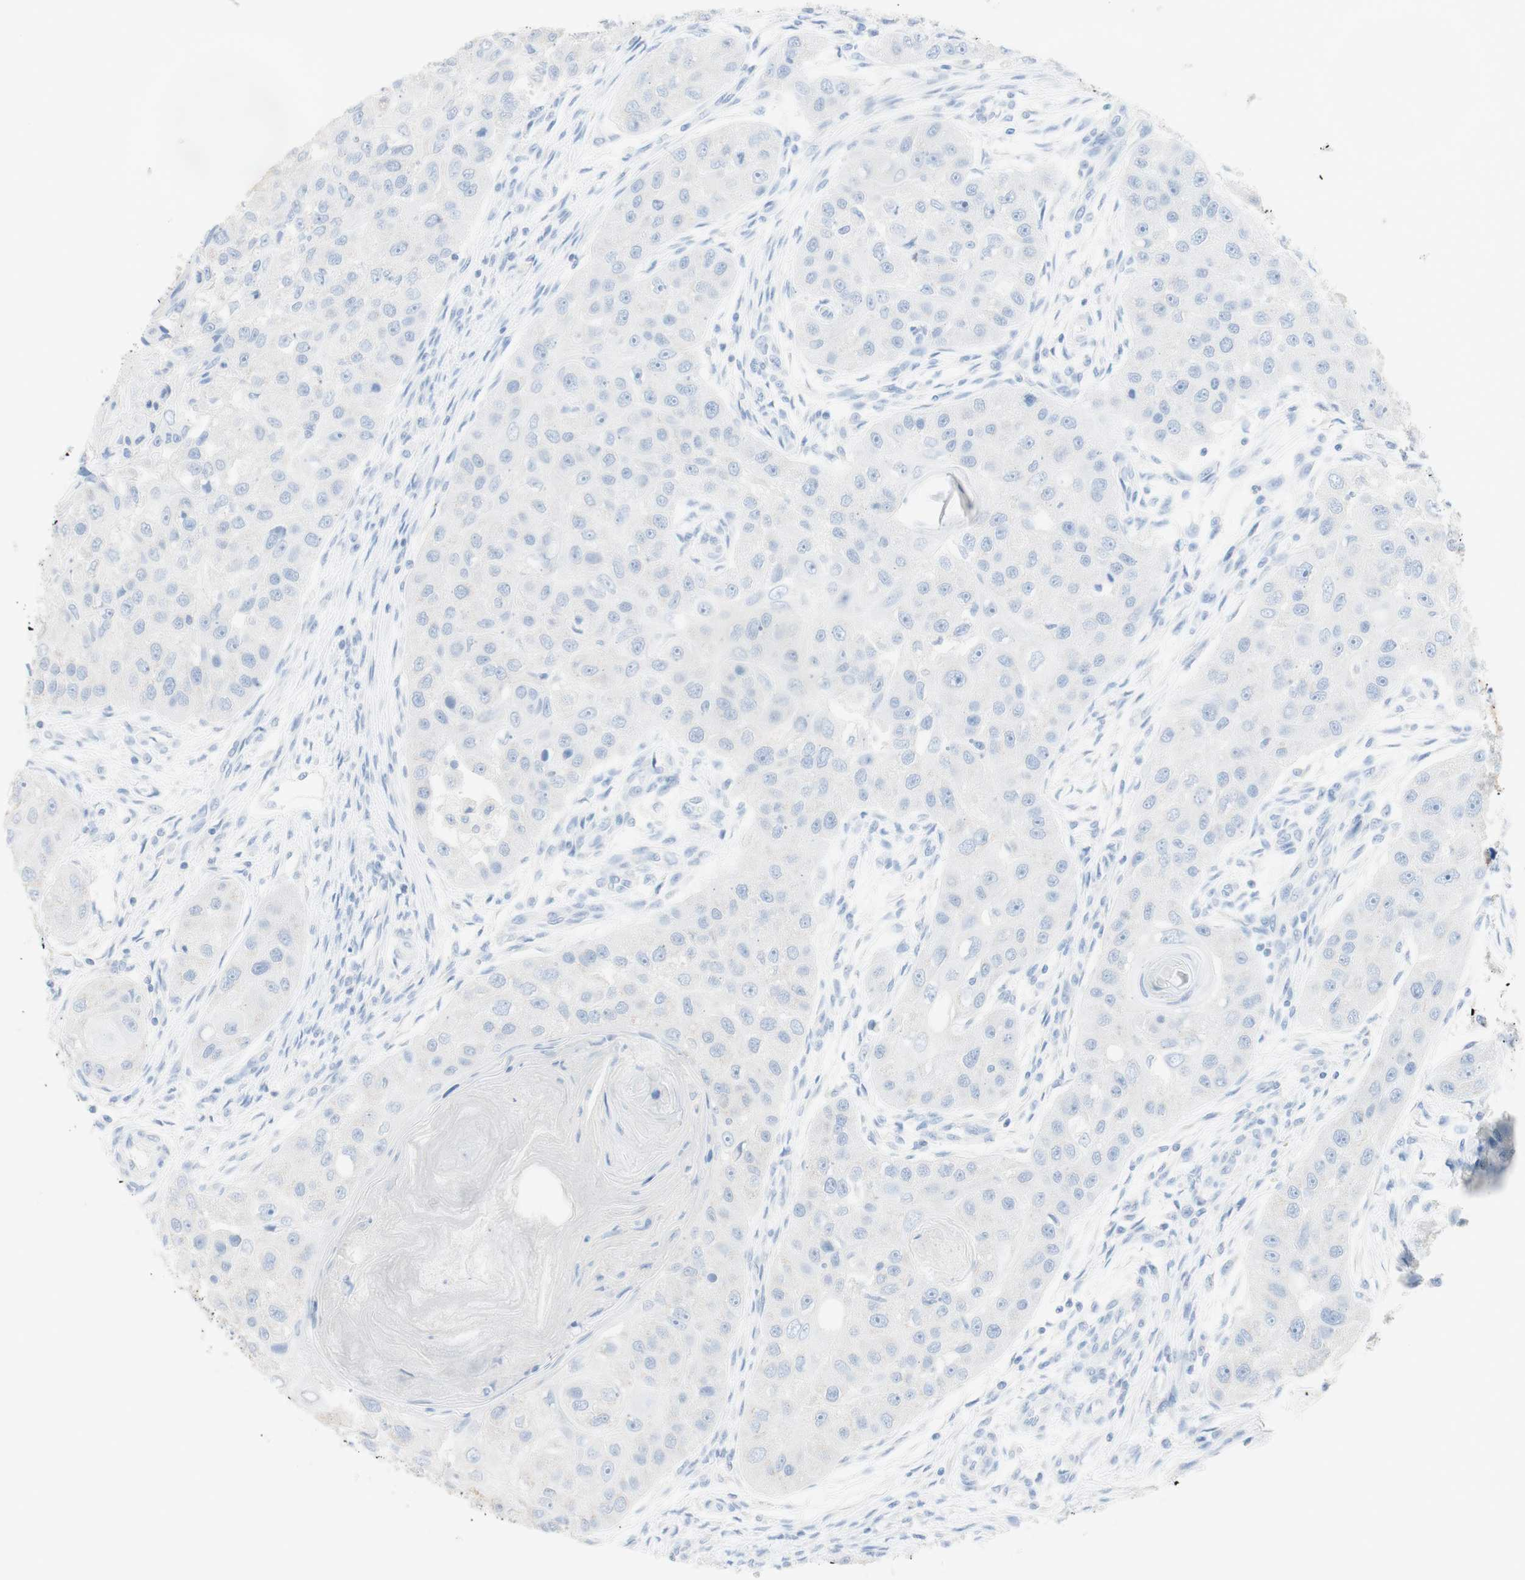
{"staining": {"intensity": "negative", "quantity": "none", "location": "none"}, "tissue": "head and neck cancer", "cell_type": "Tumor cells", "image_type": "cancer", "snomed": [{"axis": "morphology", "description": "Normal tissue, NOS"}, {"axis": "morphology", "description": "Squamous cell carcinoma, NOS"}, {"axis": "topography", "description": "Skeletal muscle"}, {"axis": "topography", "description": "Head-Neck"}], "caption": "Tumor cells are negative for brown protein staining in head and neck cancer (squamous cell carcinoma).", "gene": "TPO", "patient": {"sex": "male", "age": 51}}